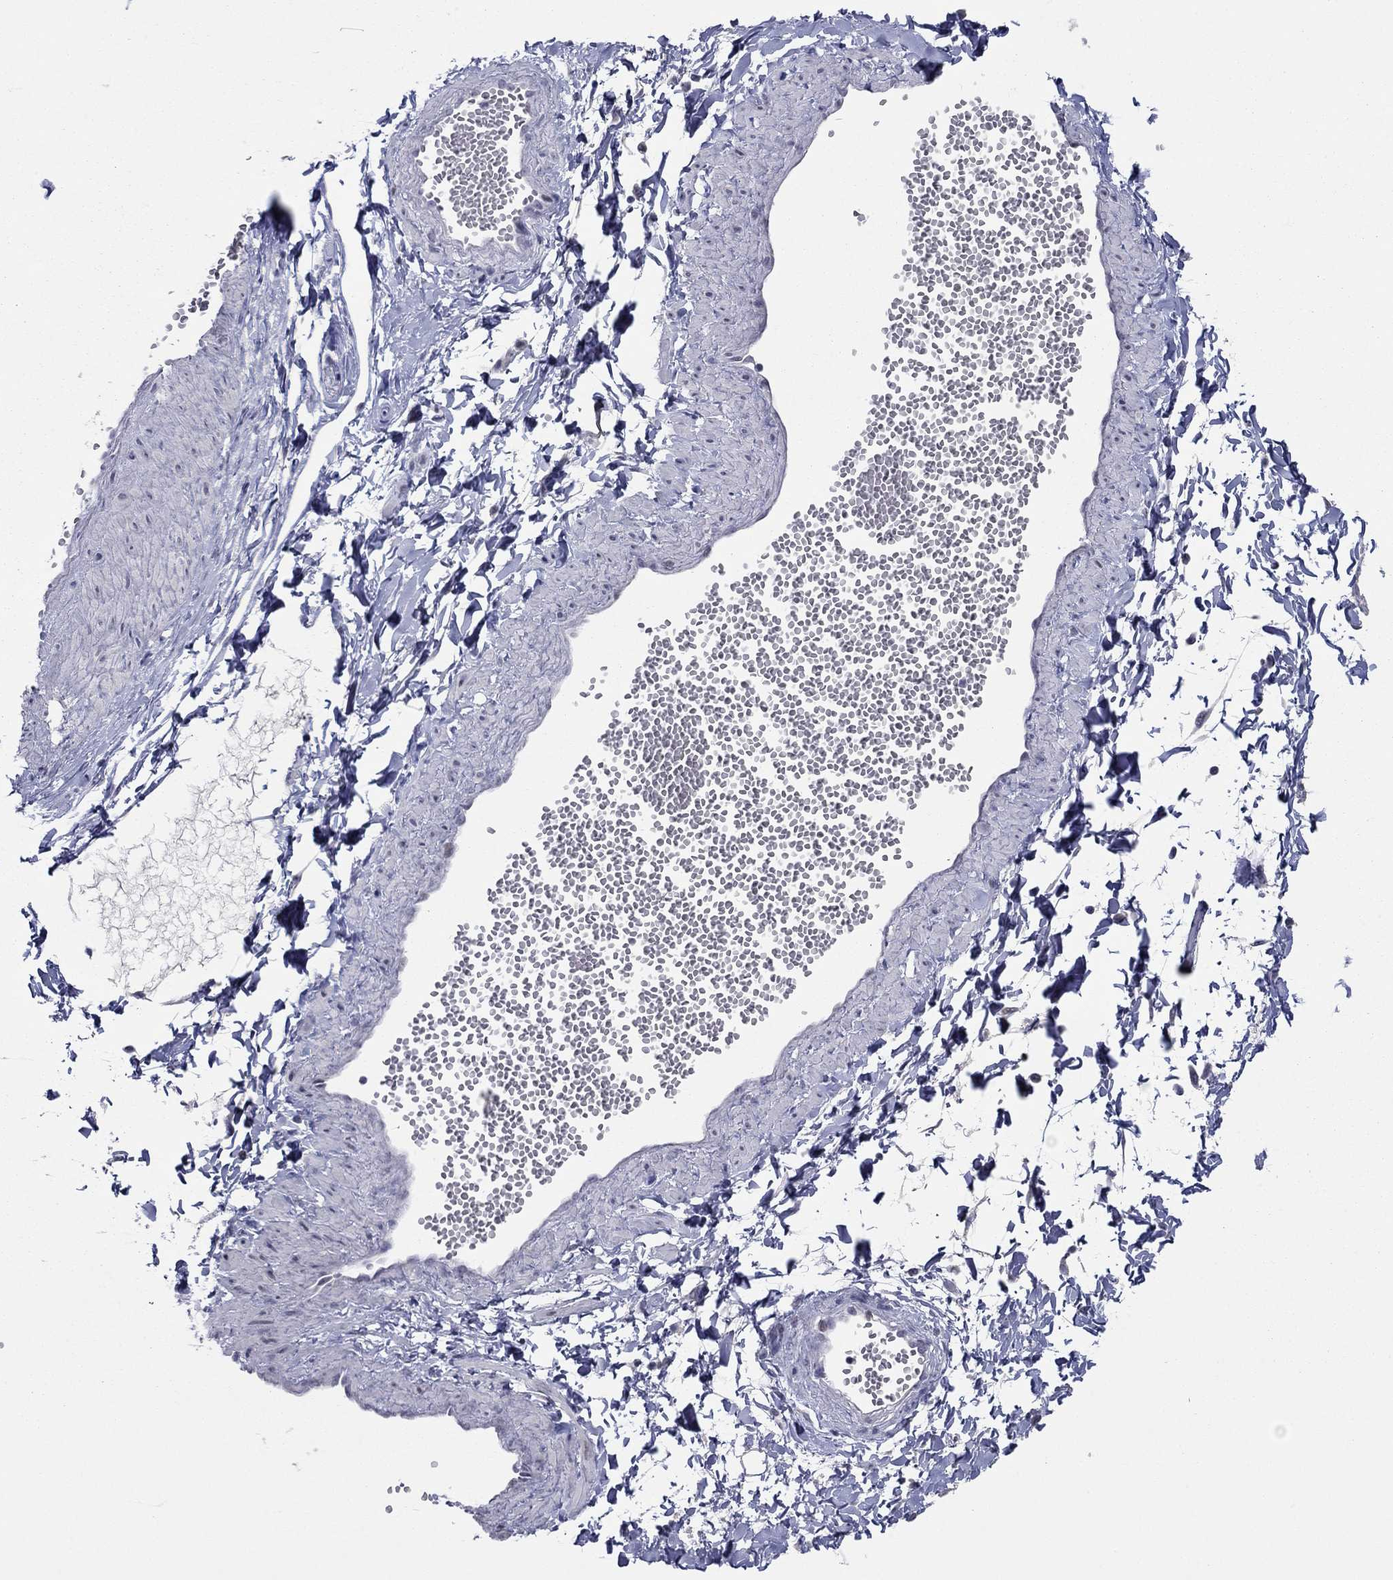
{"staining": {"intensity": "negative", "quantity": "none", "location": "none"}, "tissue": "adipose tissue", "cell_type": "Adipocytes", "image_type": "normal", "snomed": [{"axis": "morphology", "description": "Normal tissue, NOS"}, {"axis": "topography", "description": "Smooth muscle"}, {"axis": "topography", "description": "Peripheral nerve tissue"}], "caption": "Micrograph shows no protein positivity in adipocytes of normal adipose tissue. (DAB immunohistochemistry (IHC), high magnification).", "gene": "ITGAE", "patient": {"sex": "male", "age": 22}}